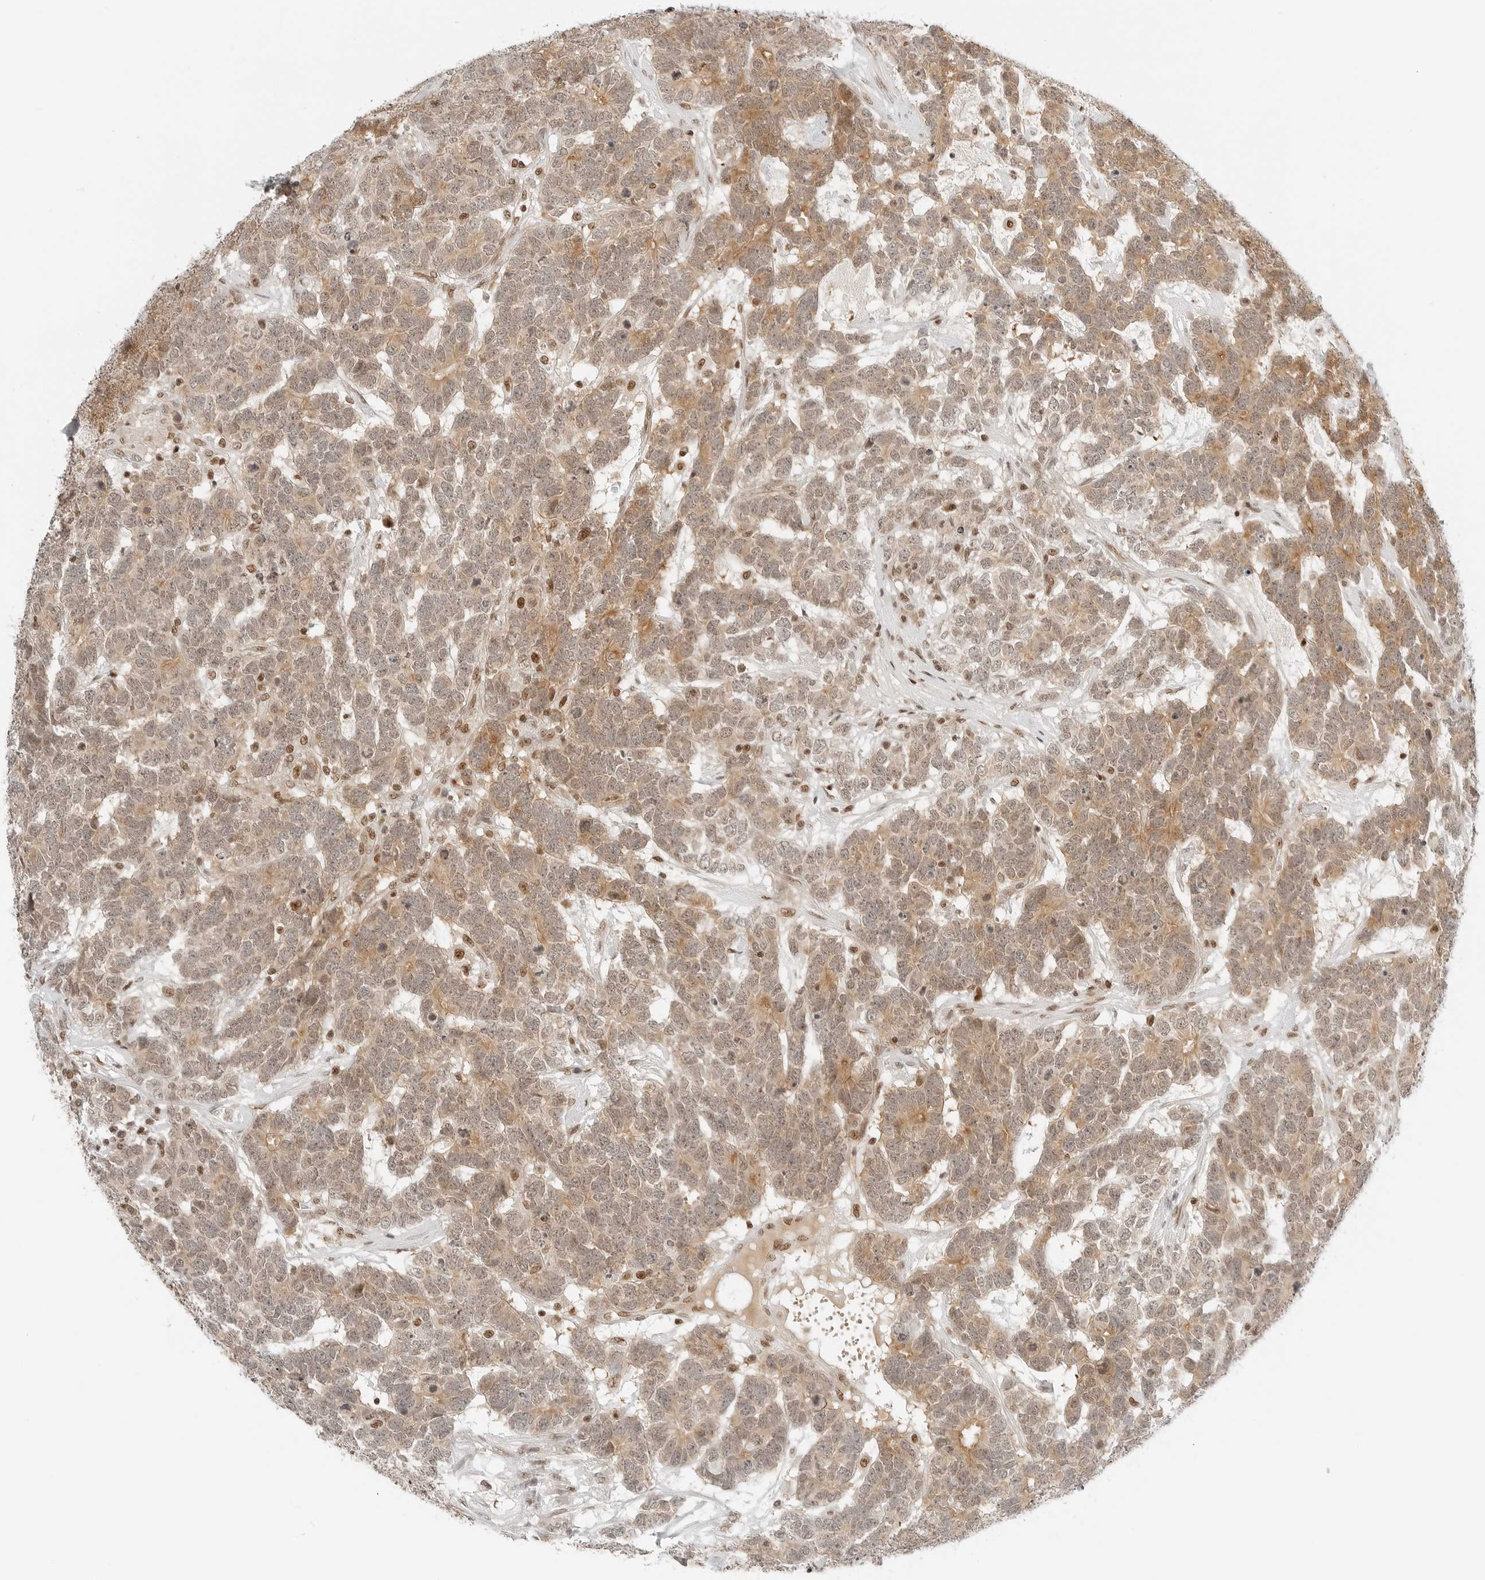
{"staining": {"intensity": "moderate", "quantity": ">75%", "location": "cytoplasmic/membranous,nuclear"}, "tissue": "testis cancer", "cell_type": "Tumor cells", "image_type": "cancer", "snomed": [{"axis": "morphology", "description": "Carcinoma, Embryonal, NOS"}, {"axis": "topography", "description": "Testis"}], "caption": "This micrograph reveals immunohistochemistry (IHC) staining of human testis embryonal carcinoma, with medium moderate cytoplasmic/membranous and nuclear expression in about >75% of tumor cells.", "gene": "CRTC2", "patient": {"sex": "male", "age": 26}}